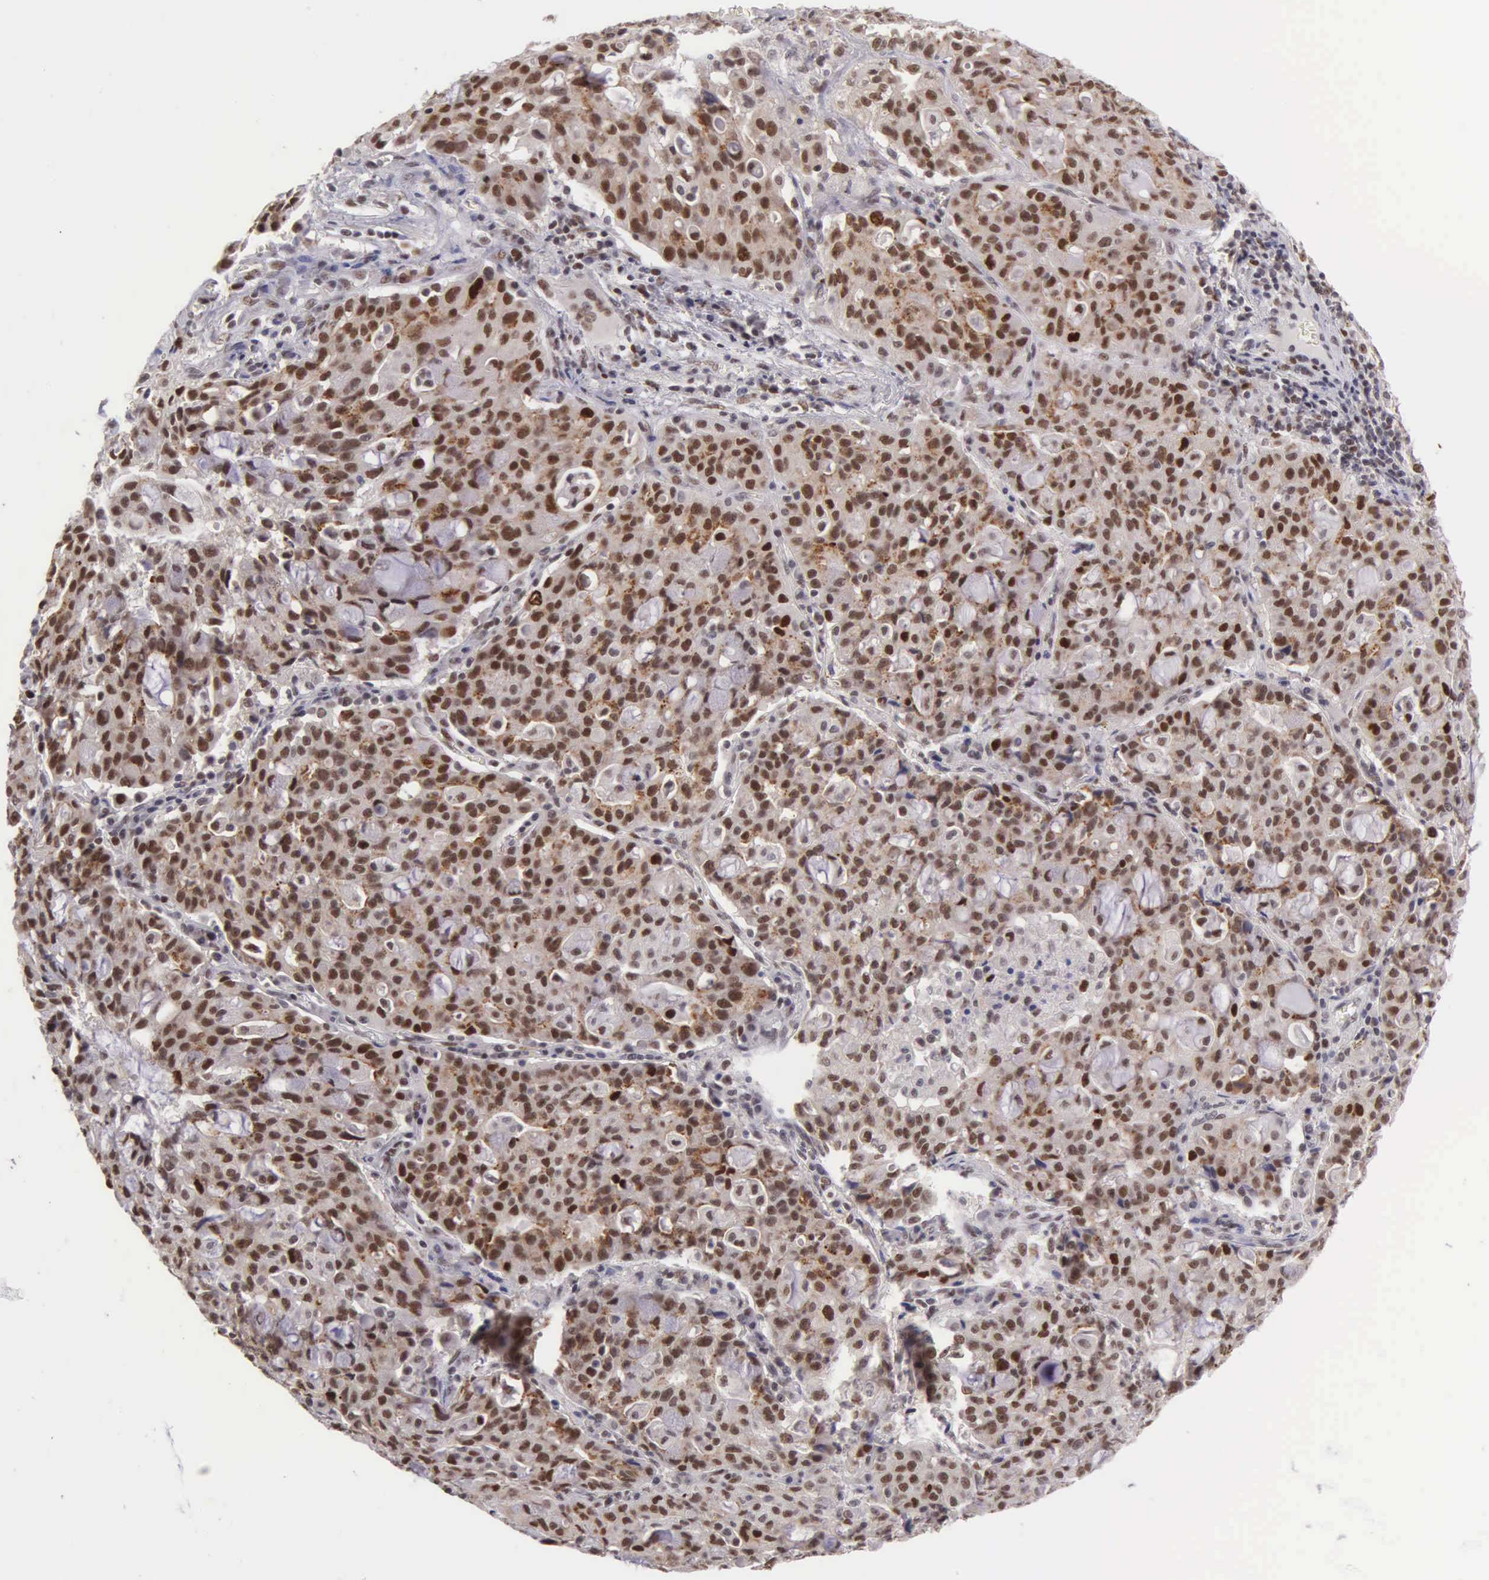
{"staining": {"intensity": "moderate", "quantity": ">75%", "location": "cytoplasmic/membranous,nuclear"}, "tissue": "lung cancer", "cell_type": "Tumor cells", "image_type": "cancer", "snomed": [{"axis": "morphology", "description": "Adenocarcinoma, NOS"}, {"axis": "topography", "description": "Lung"}], "caption": "Immunohistochemistry staining of lung cancer, which exhibits medium levels of moderate cytoplasmic/membranous and nuclear expression in about >75% of tumor cells indicating moderate cytoplasmic/membranous and nuclear protein staining. The staining was performed using DAB (3,3'-diaminobenzidine) (brown) for protein detection and nuclei were counterstained in hematoxylin (blue).", "gene": "UBR7", "patient": {"sex": "female", "age": 44}}